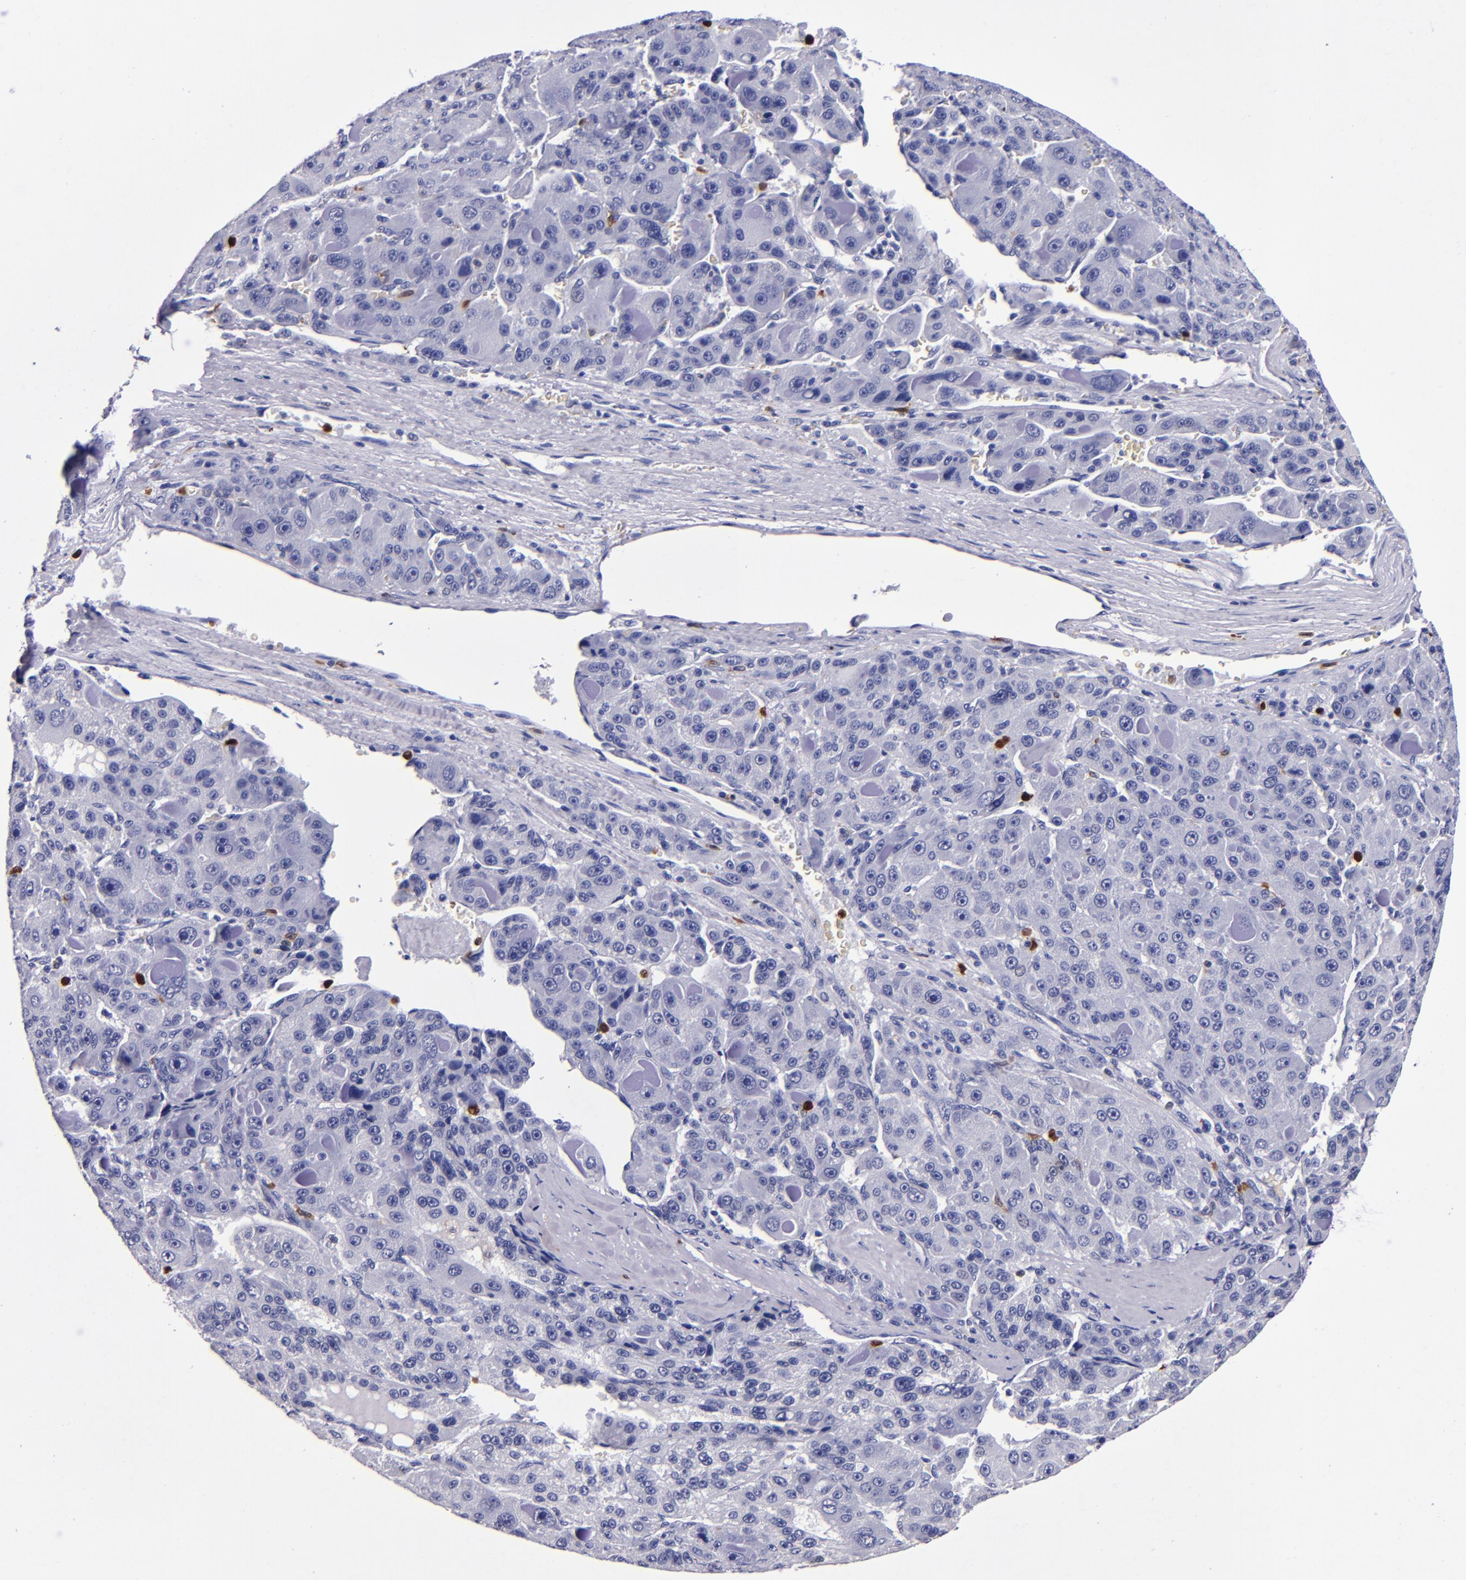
{"staining": {"intensity": "negative", "quantity": "none", "location": "none"}, "tissue": "liver cancer", "cell_type": "Tumor cells", "image_type": "cancer", "snomed": [{"axis": "morphology", "description": "Carcinoma, Hepatocellular, NOS"}, {"axis": "topography", "description": "Liver"}], "caption": "Immunohistochemical staining of human liver hepatocellular carcinoma exhibits no significant positivity in tumor cells.", "gene": "S100A8", "patient": {"sex": "male", "age": 76}}